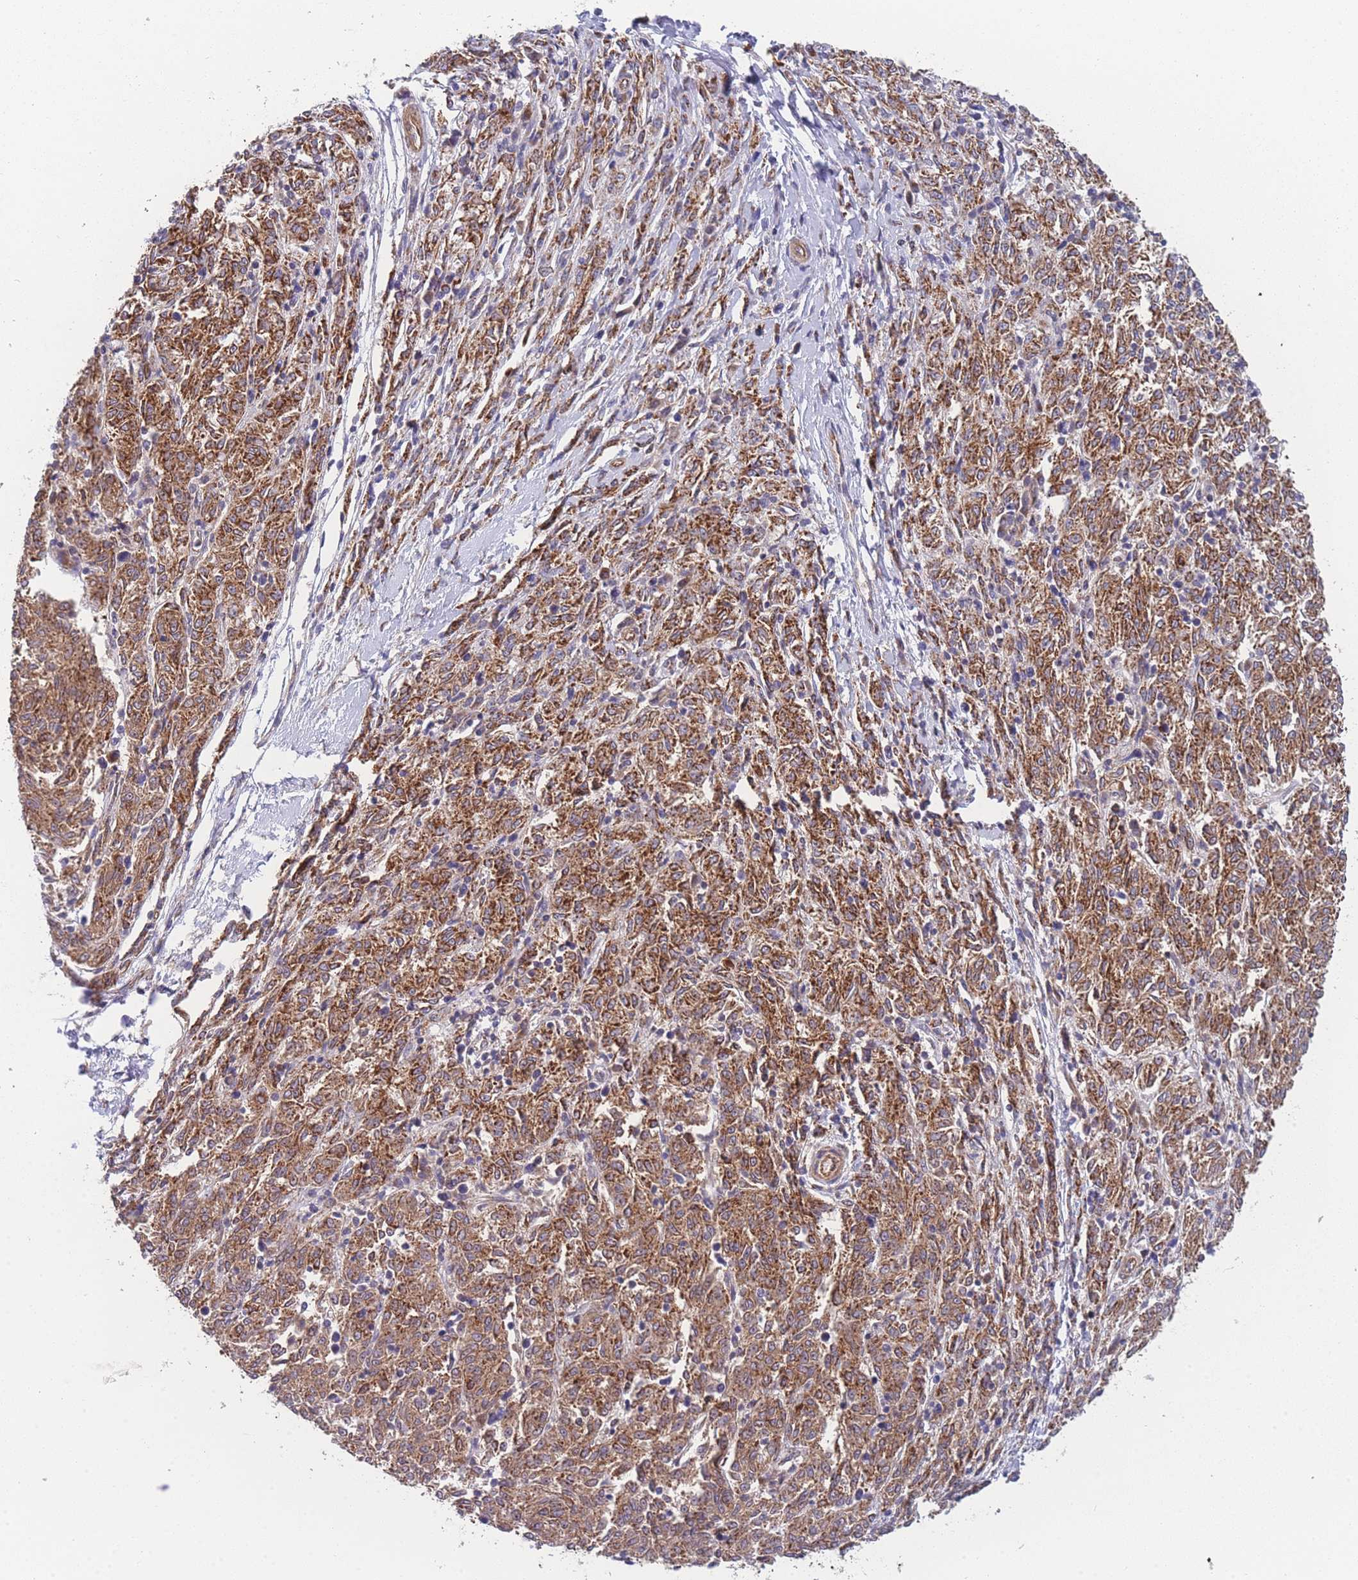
{"staining": {"intensity": "strong", "quantity": ">75%", "location": "cytoplasmic/membranous"}, "tissue": "melanoma", "cell_type": "Tumor cells", "image_type": "cancer", "snomed": [{"axis": "morphology", "description": "Malignant melanoma, NOS"}, {"axis": "topography", "description": "Skin"}], "caption": "Protein staining reveals strong cytoplasmic/membranous expression in approximately >75% of tumor cells in melanoma.", "gene": "MTRES1", "patient": {"sex": "female", "age": 72}}